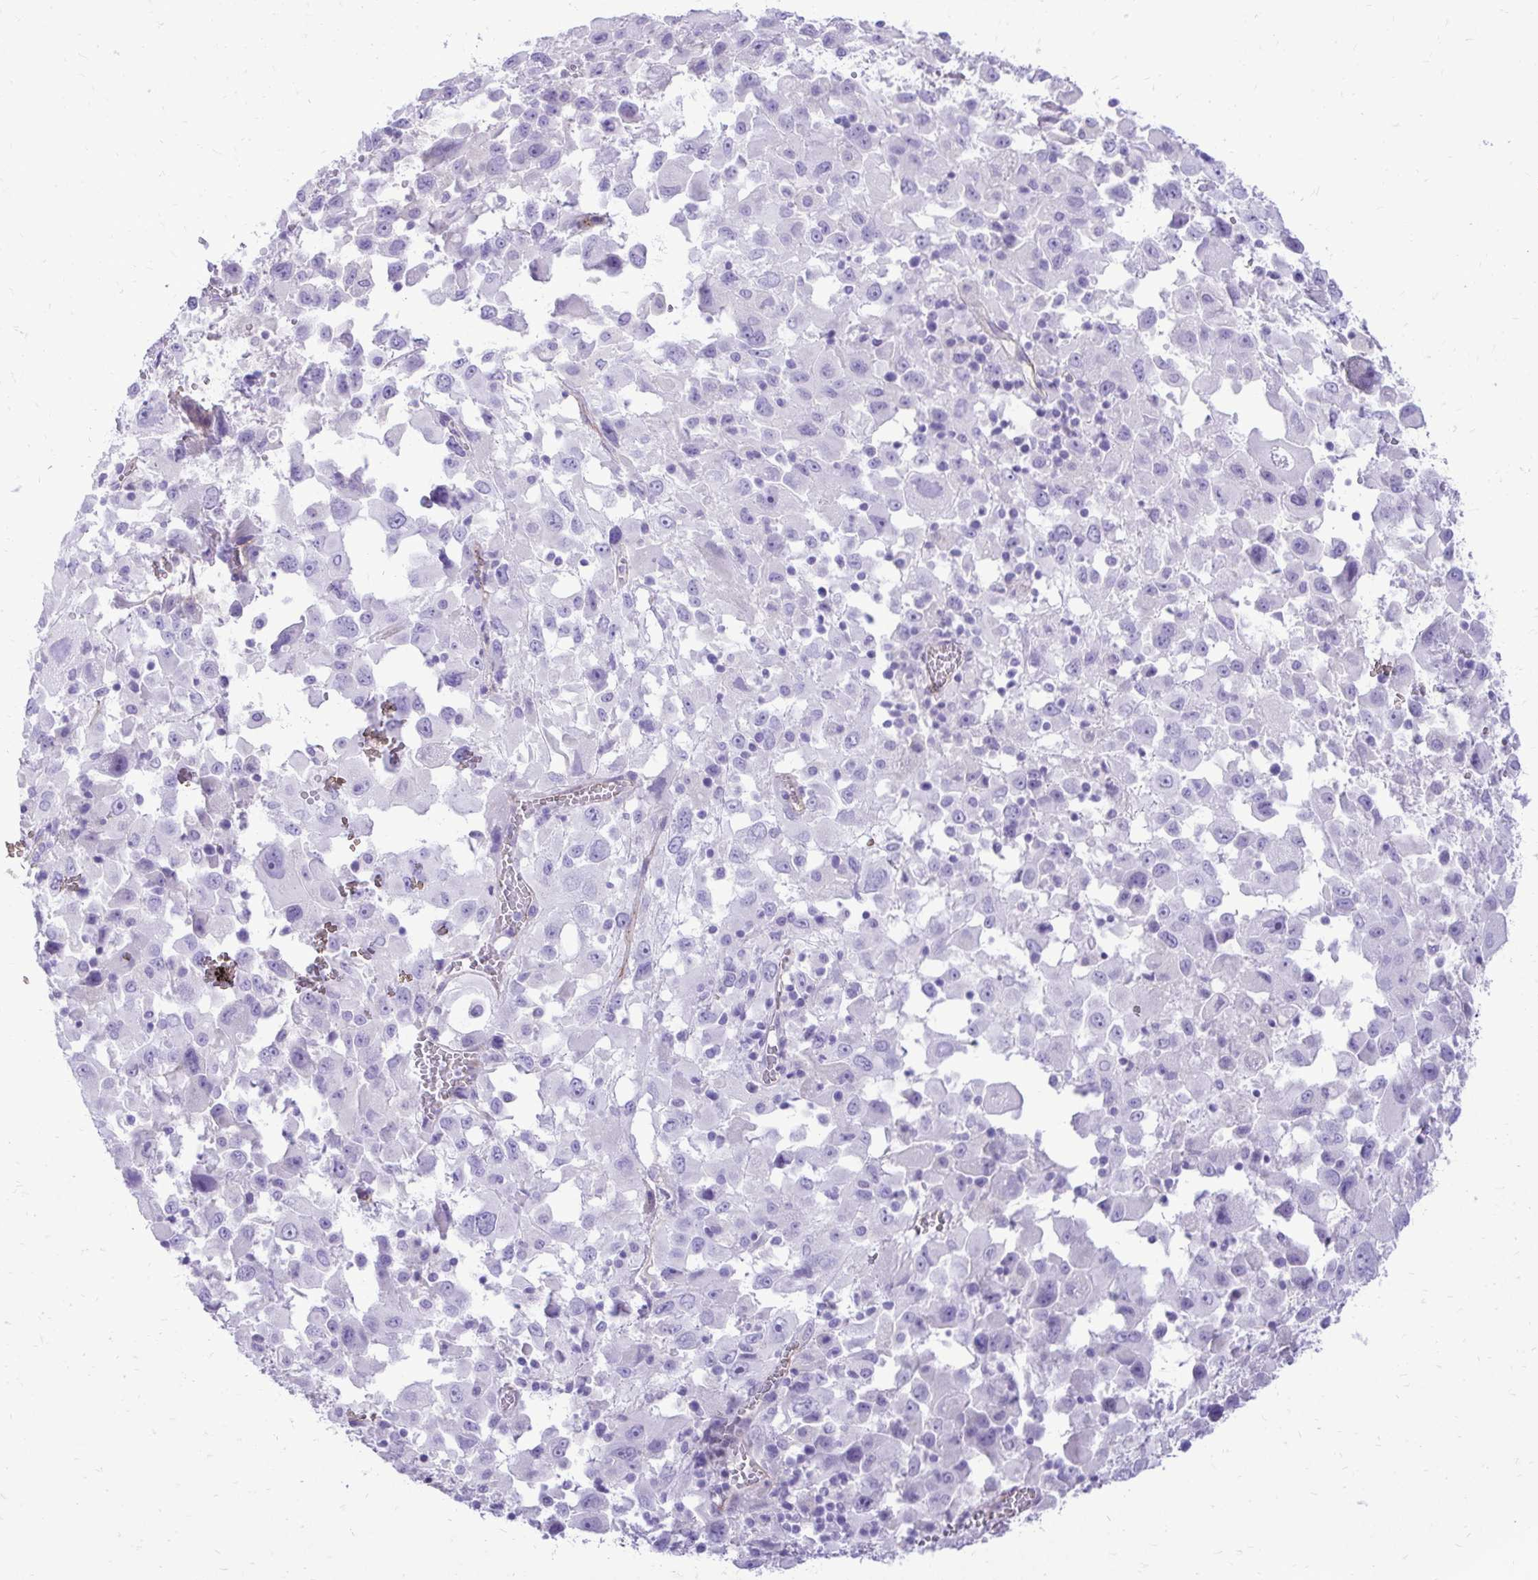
{"staining": {"intensity": "negative", "quantity": "none", "location": "none"}, "tissue": "melanoma", "cell_type": "Tumor cells", "image_type": "cancer", "snomed": [{"axis": "morphology", "description": "Malignant melanoma, Metastatic site"}, {"axis": "topography", "description": "Soft tissue"}], "caption": "Immunohistochemistry (IHC) photomicrograph of malignant melanoma (metastatic site) stained for a protein (brown), which demonstrates no expression in tumor cells. The staining was performed using DAB to visualize the protein expression in brown, while the nuclei were stained in blue with hematoxylin (Magnification: 20x).", "gene": "PELI3", "patient": {"sex": "male", "age": 50}}